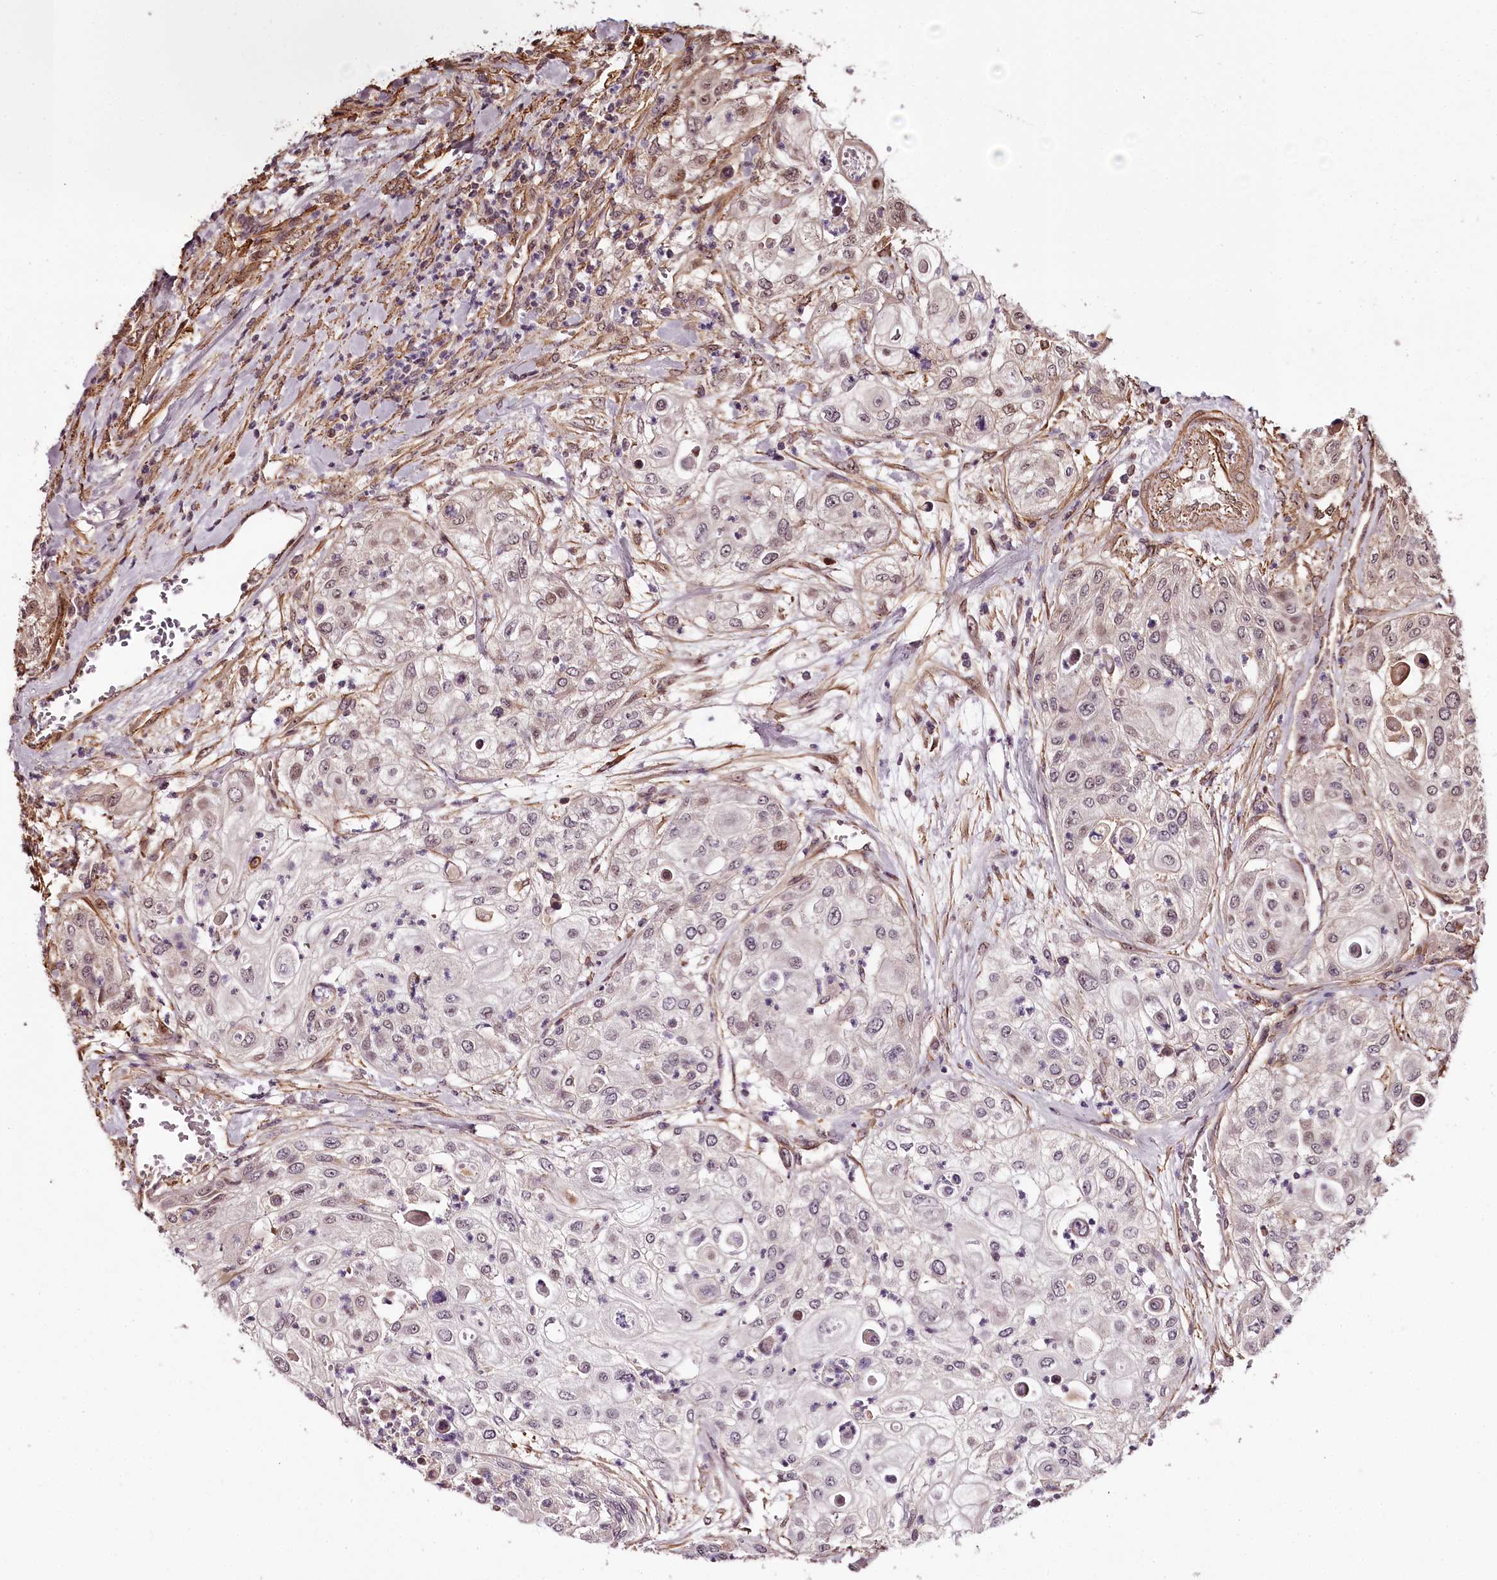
{"staining": {"intensity": "negative", "quantity": "none", "location": "none"}, "tissue": "urothelial cancer", "cell_type": "Tumor cells", "image_type": "cancer", "snomed": [{"axis": "morphology", "description": "Urothelial carcinoma, High grade"}, {"axis": "topography", "description": "Urinary bladder"}], "caption": "A micrograph of human urothelial cancer is negative for staining in tumor cells. (Stains: DAB immunohistochemistry (IHC) with hematoxylin counter stain, Microscopy: brightfield microscopy at high magnification).", "gene": "TTC33", "patient": {"sex": "female", "age": 79}}